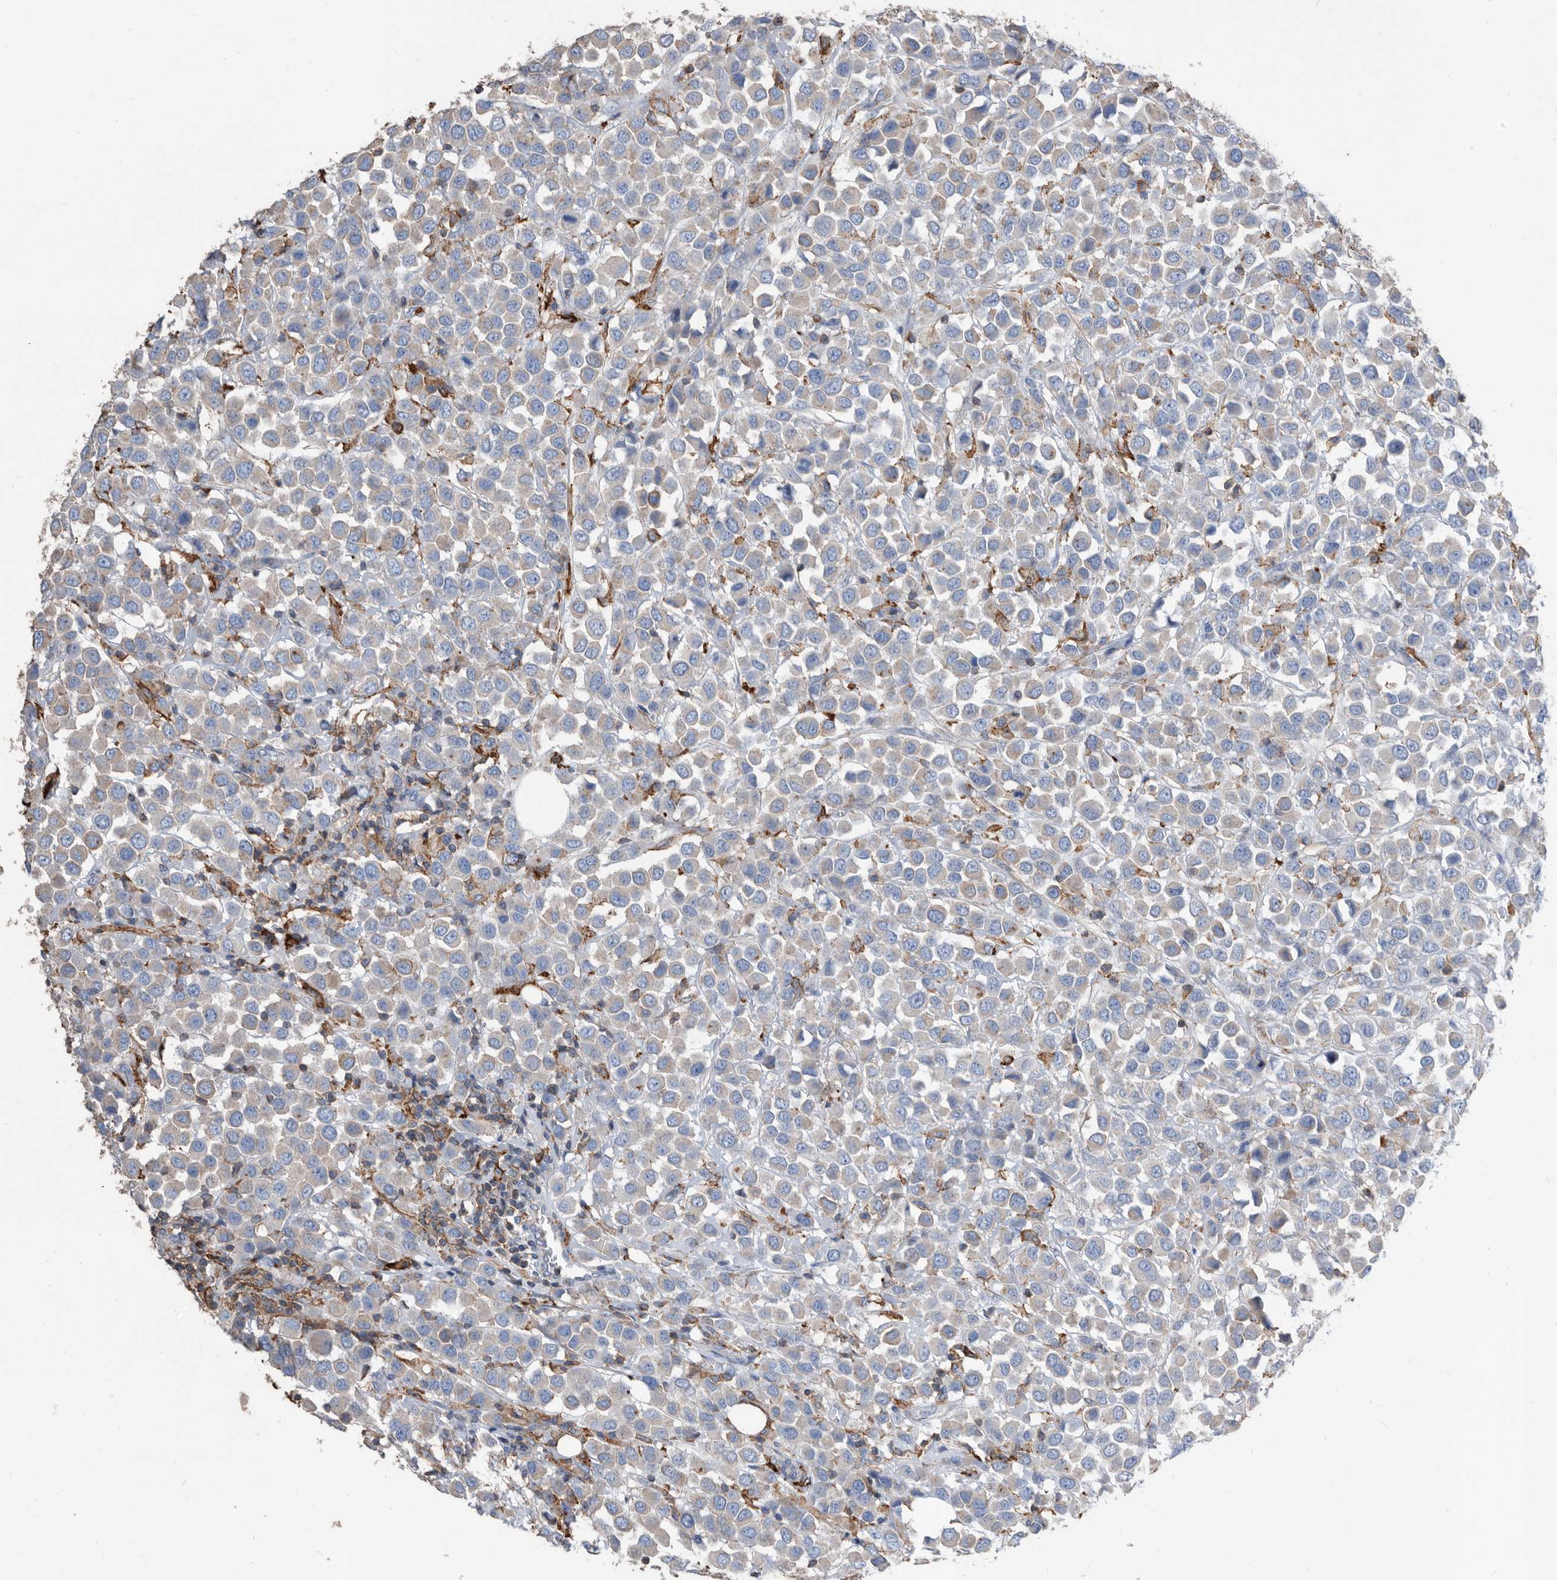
{"staining": {"intensity": "negative", "quantity": "none", "location": "none"}, "tissue": "breast cancer", "cell_type": "Tumor cells", "image_type": "cancer", "snomed": [{"axis": "morphology", "description": "Duct carcinoma"}, {"axis": "topography", "description": "Breast"}], "caption": "High magnification brightfield microscopy of infiltrating ductal carcinoma (breast) stained with DAB (brown) and counterstained with hematoxylin (blue): tumor cells show no significant positivity.", "gene": "MS4A4A", "patient": {"sex": "female", "age": 61}}